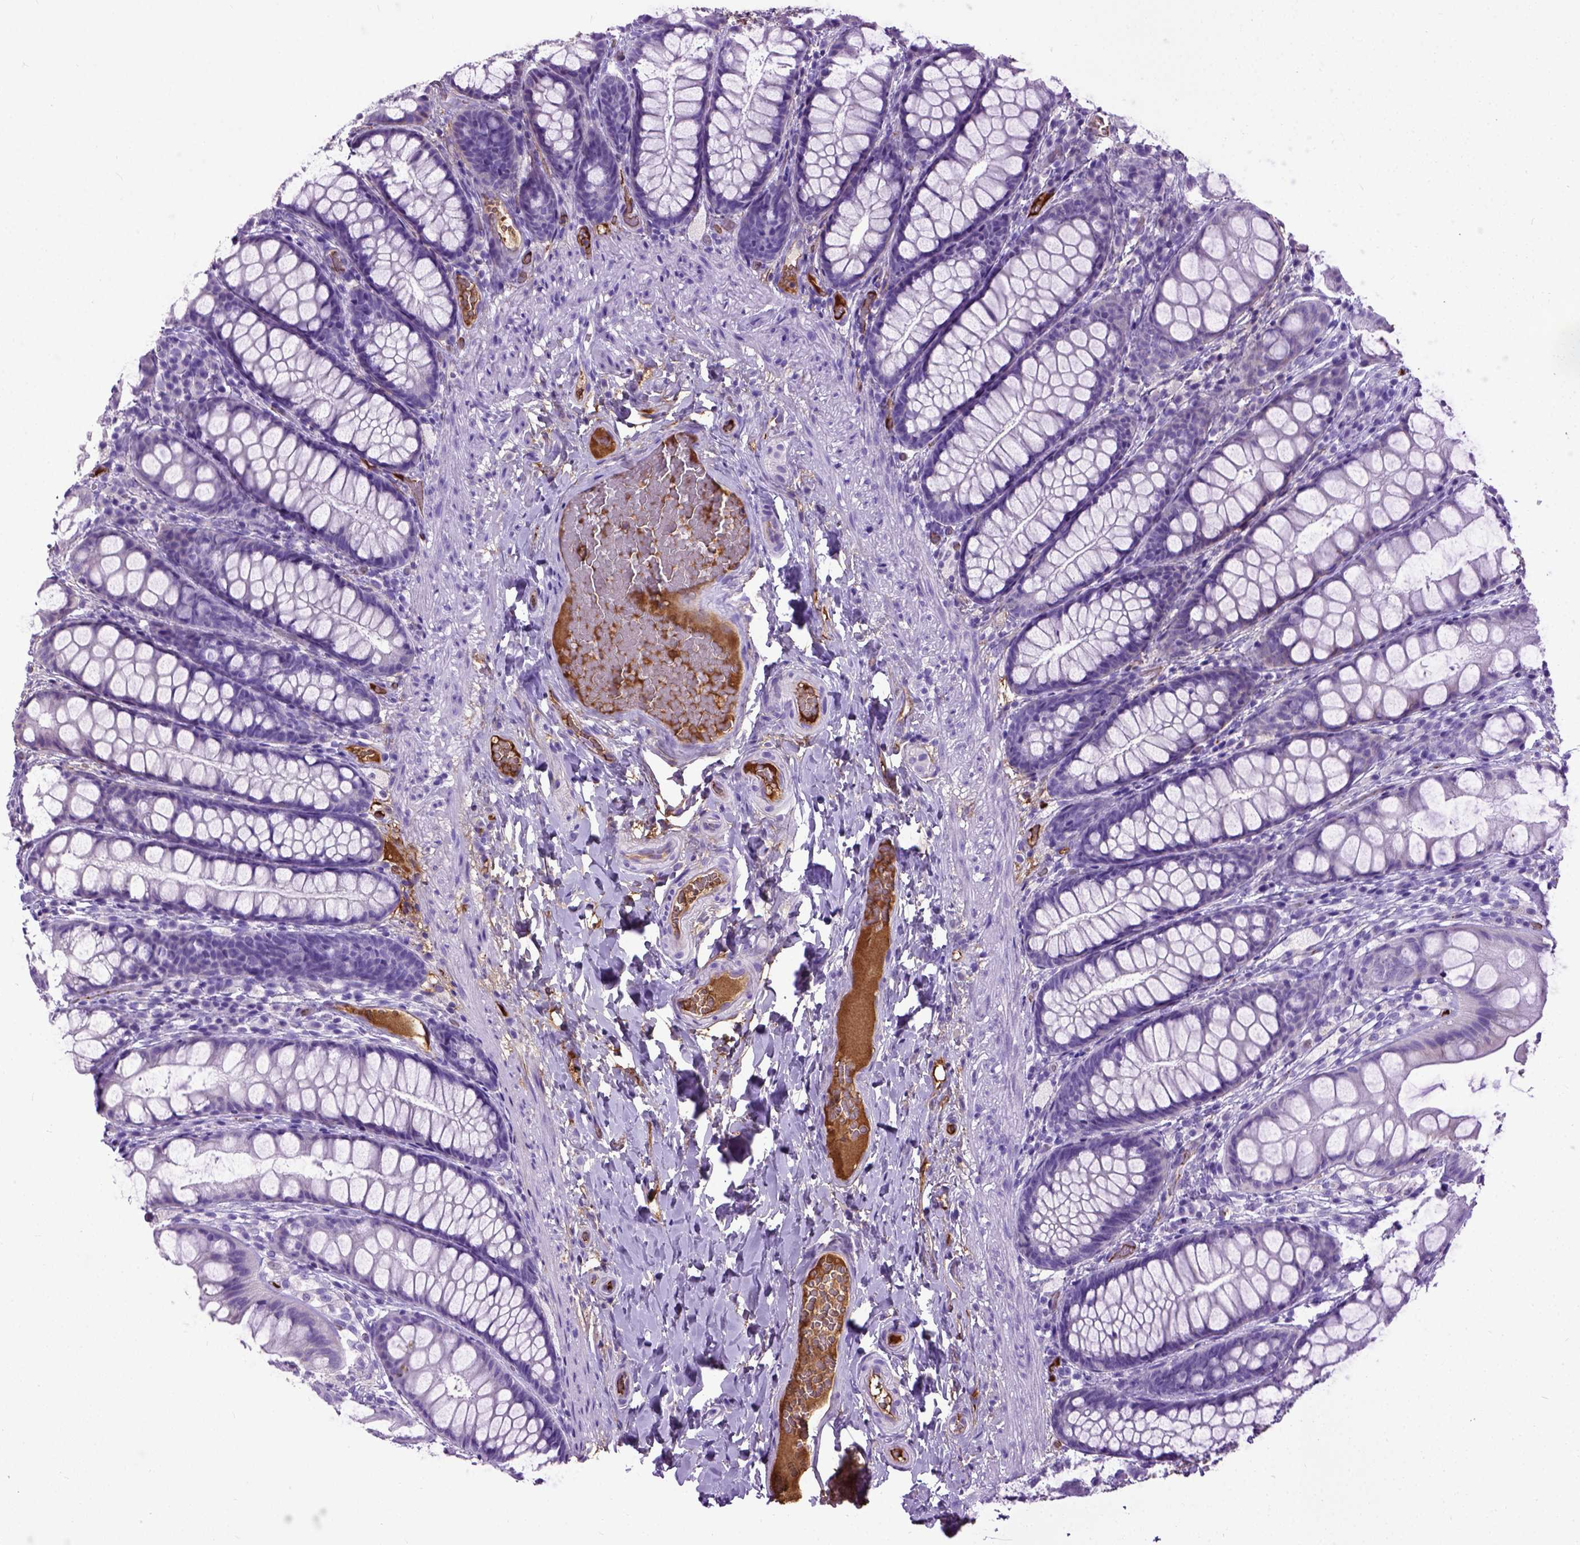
{"staining": {"intensity": "moderate", "quantity": "25%-75%", "location": "cytoplasmic/membranous"}, "tissue": "colon", "cell_type": "Endothelial cells", "image_type": "normal", "snomed": [{"axis": "morphology", "description": "Normal tissue, NOS"}, {"axis": "topography", "description": "Colon"}], "caption": "Colon stained for a protein (brown) demonstrates moderate cytoplasmic/membranous positive positivity in approximately 25%-75% of endothelial cells.", "gene": "ADAMTS8", "patient": {"sex": "male", "age": 47}}